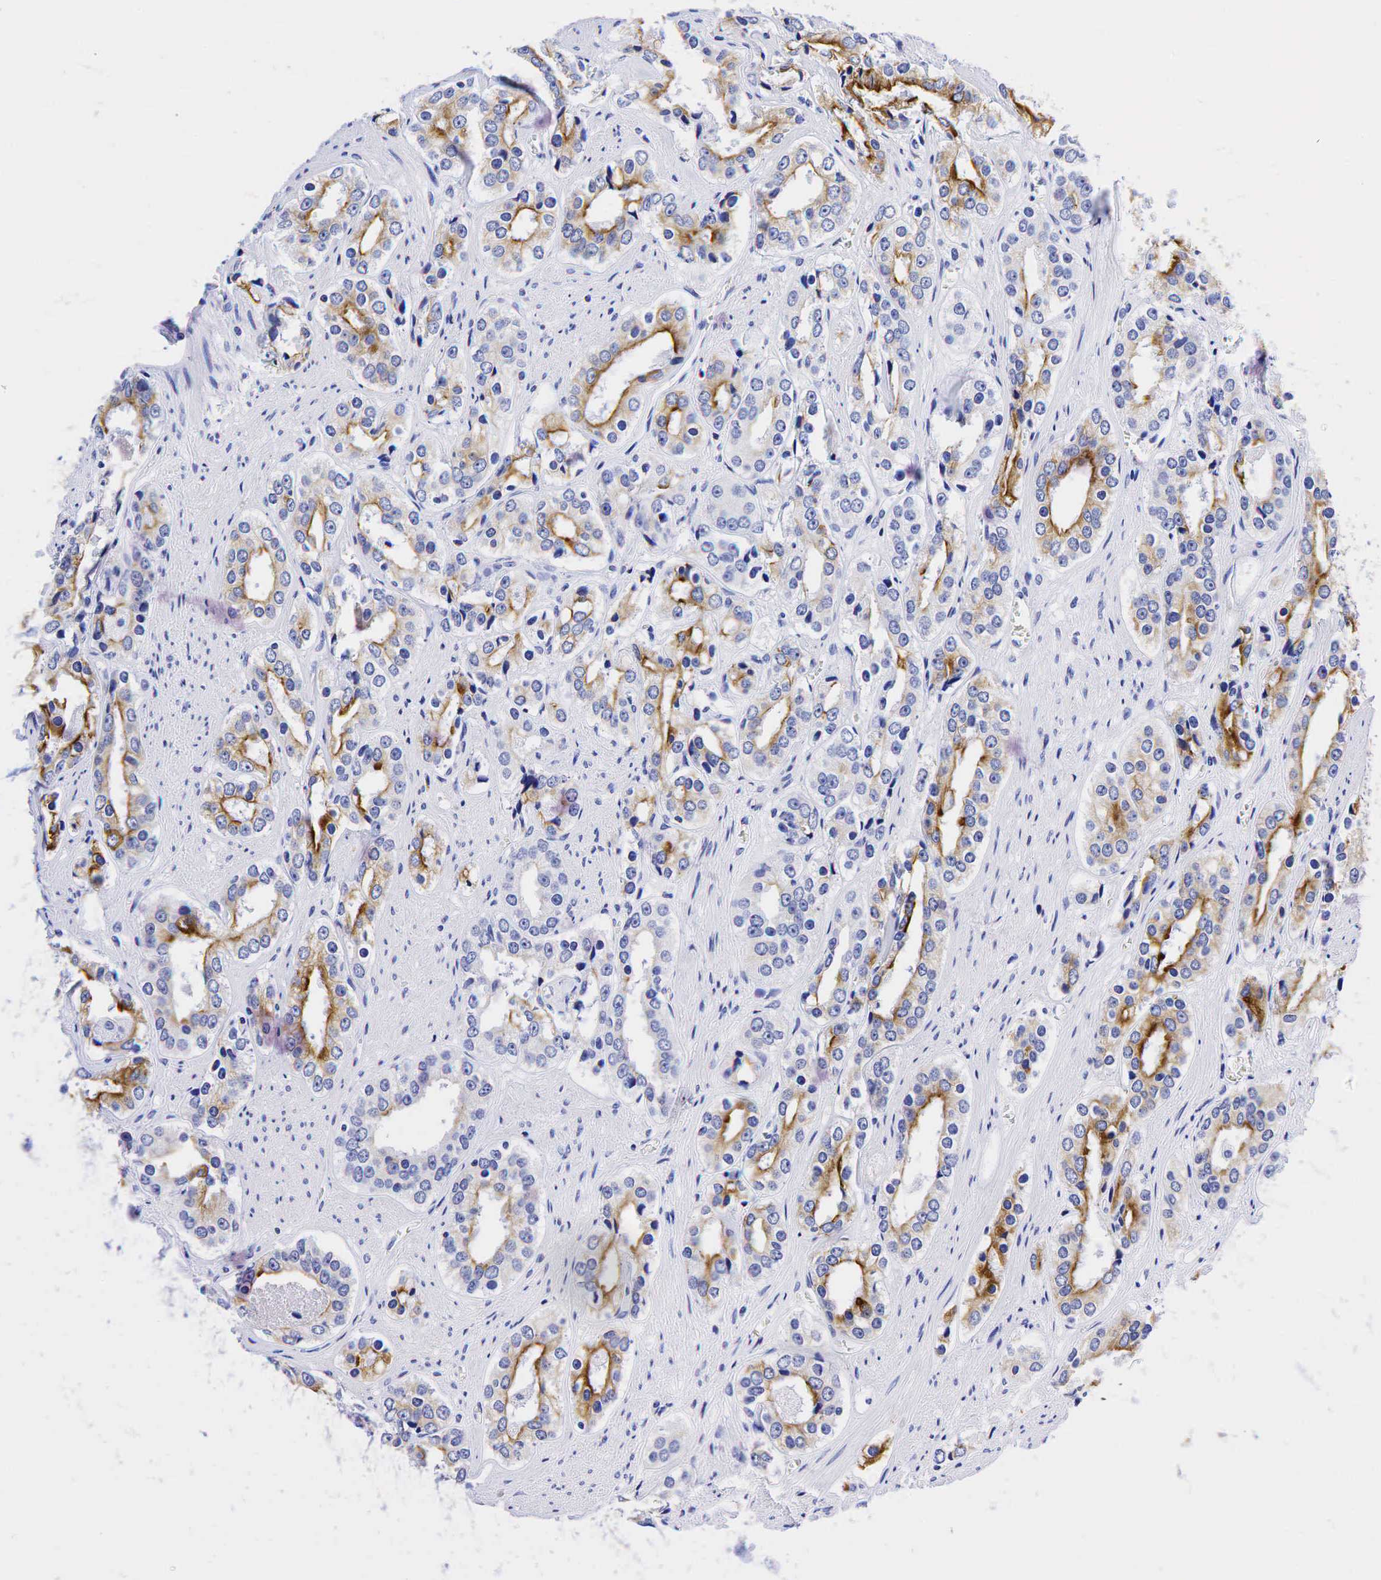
{"staining": {"intensity": "moderate", "quantity": "25%-75%", "location": "cytoplasmic/membranous"}, "tissue": "prostate cancer", "cell_type": "Tumor cells", "image_type": "cancer", "snomed": [{"axis": "morphology", "description": "Adenocarcinoma, Medium grade"}, {"axis": "topography", "description": "Prostate"}], "caption": "This histopathology image shows prostate adenocarcinoma (medium-grade) stained with immunohistochemistry (IHC) to label a protein in brown. The cytoplasmic/membranous of tumor cells show moderate positivity for the protein. Nuclei are counter-stained blue.", "gene": "KRT19", "patient": {"sex": "male", "age": 73}}